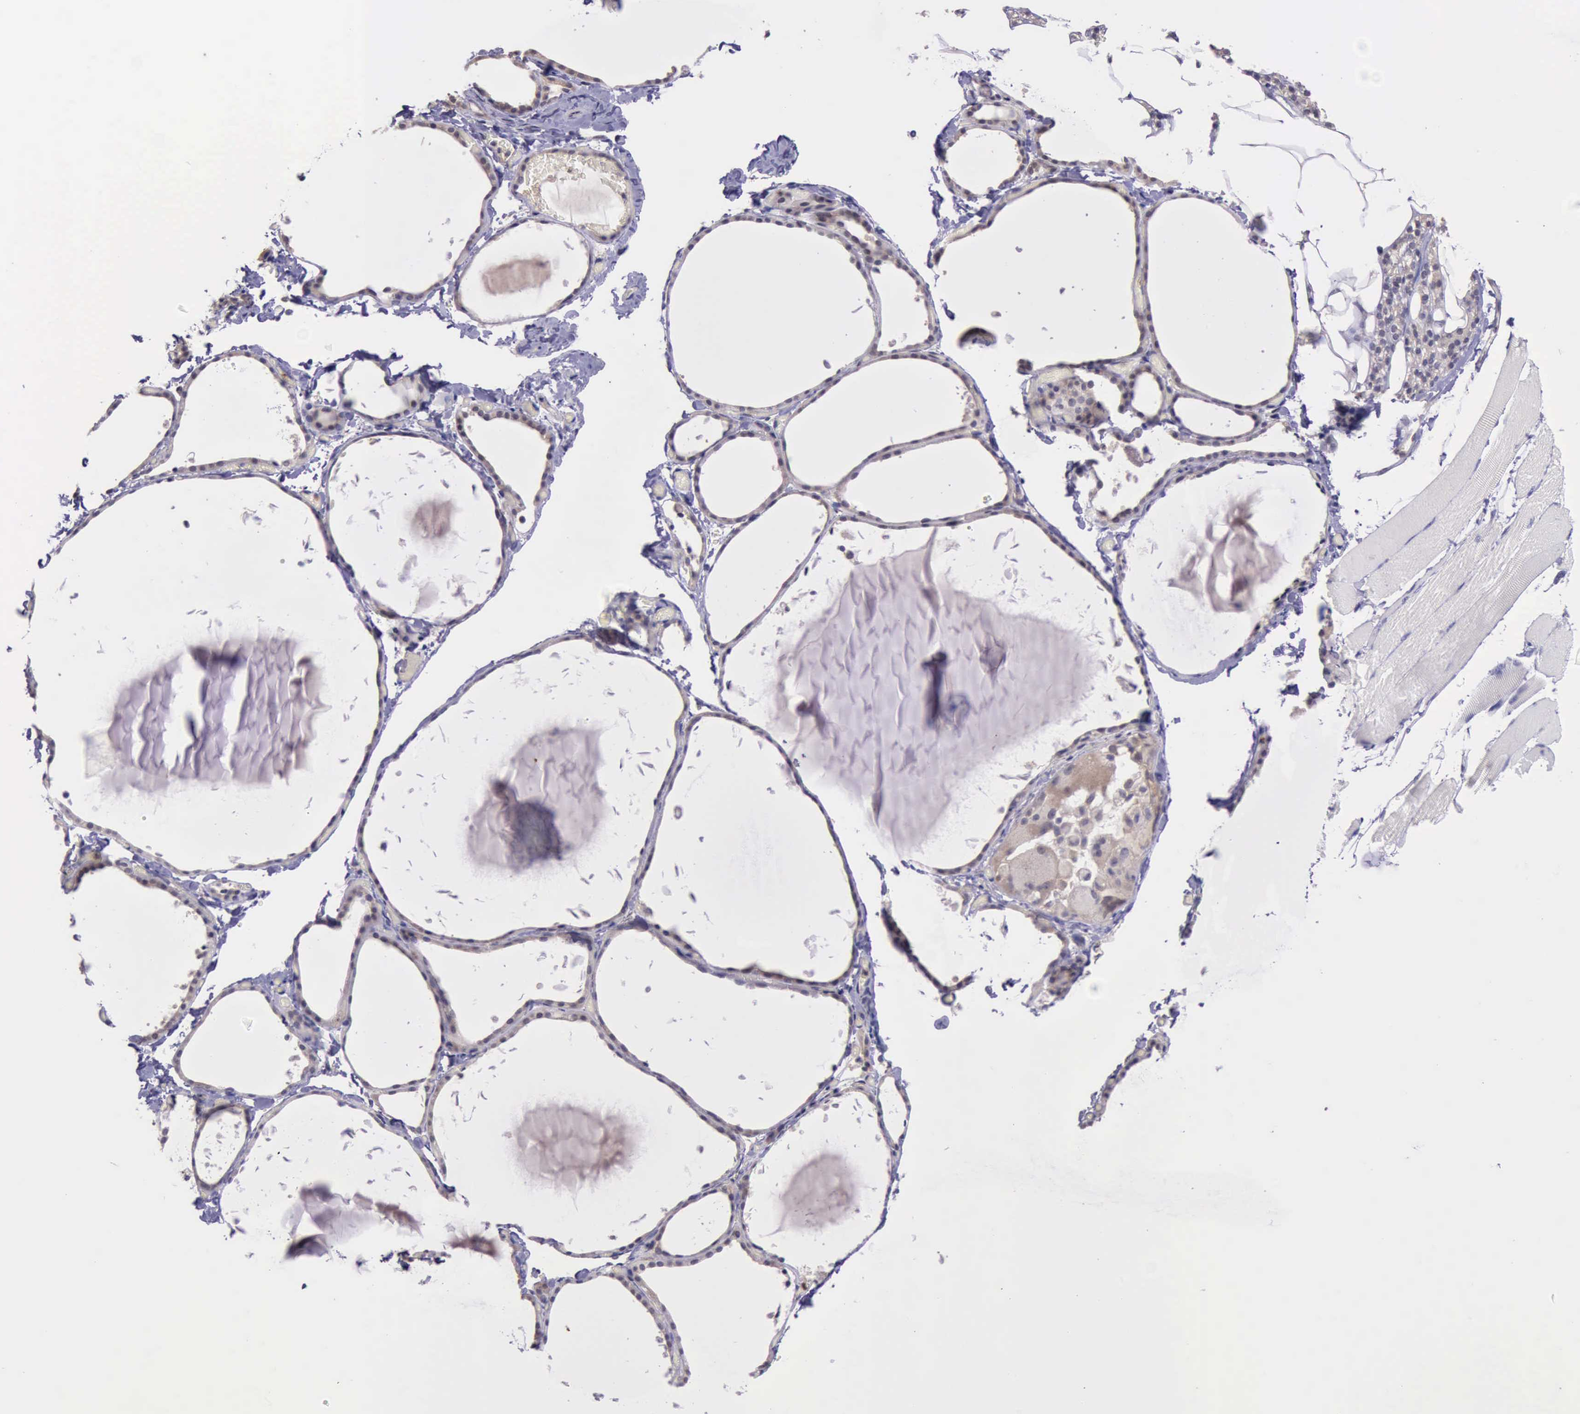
{"staining": {"intensity": "weak", "quantity": ">75%", "location": "cytoplasmic/membranous"}, "tissue": "thyroid gland", "cell_type": "Glandular cells", "image_type": "normal", "snomed": [{"axis": "morphology", "description": "Normal tissue, NOS"}, {"axis": "topography", "description": "Thyroid gland"}], "caption": "Immunohistochemistry (IHC) photomicrograph of benign human thyroid gland stained for a protein (brown), which shows low levels of weak cytoplasmic/membranous staining in approximately >75% of glandular cells.", "gene": "PLEK2", "patient": {"sex": "female", "age": 22}}